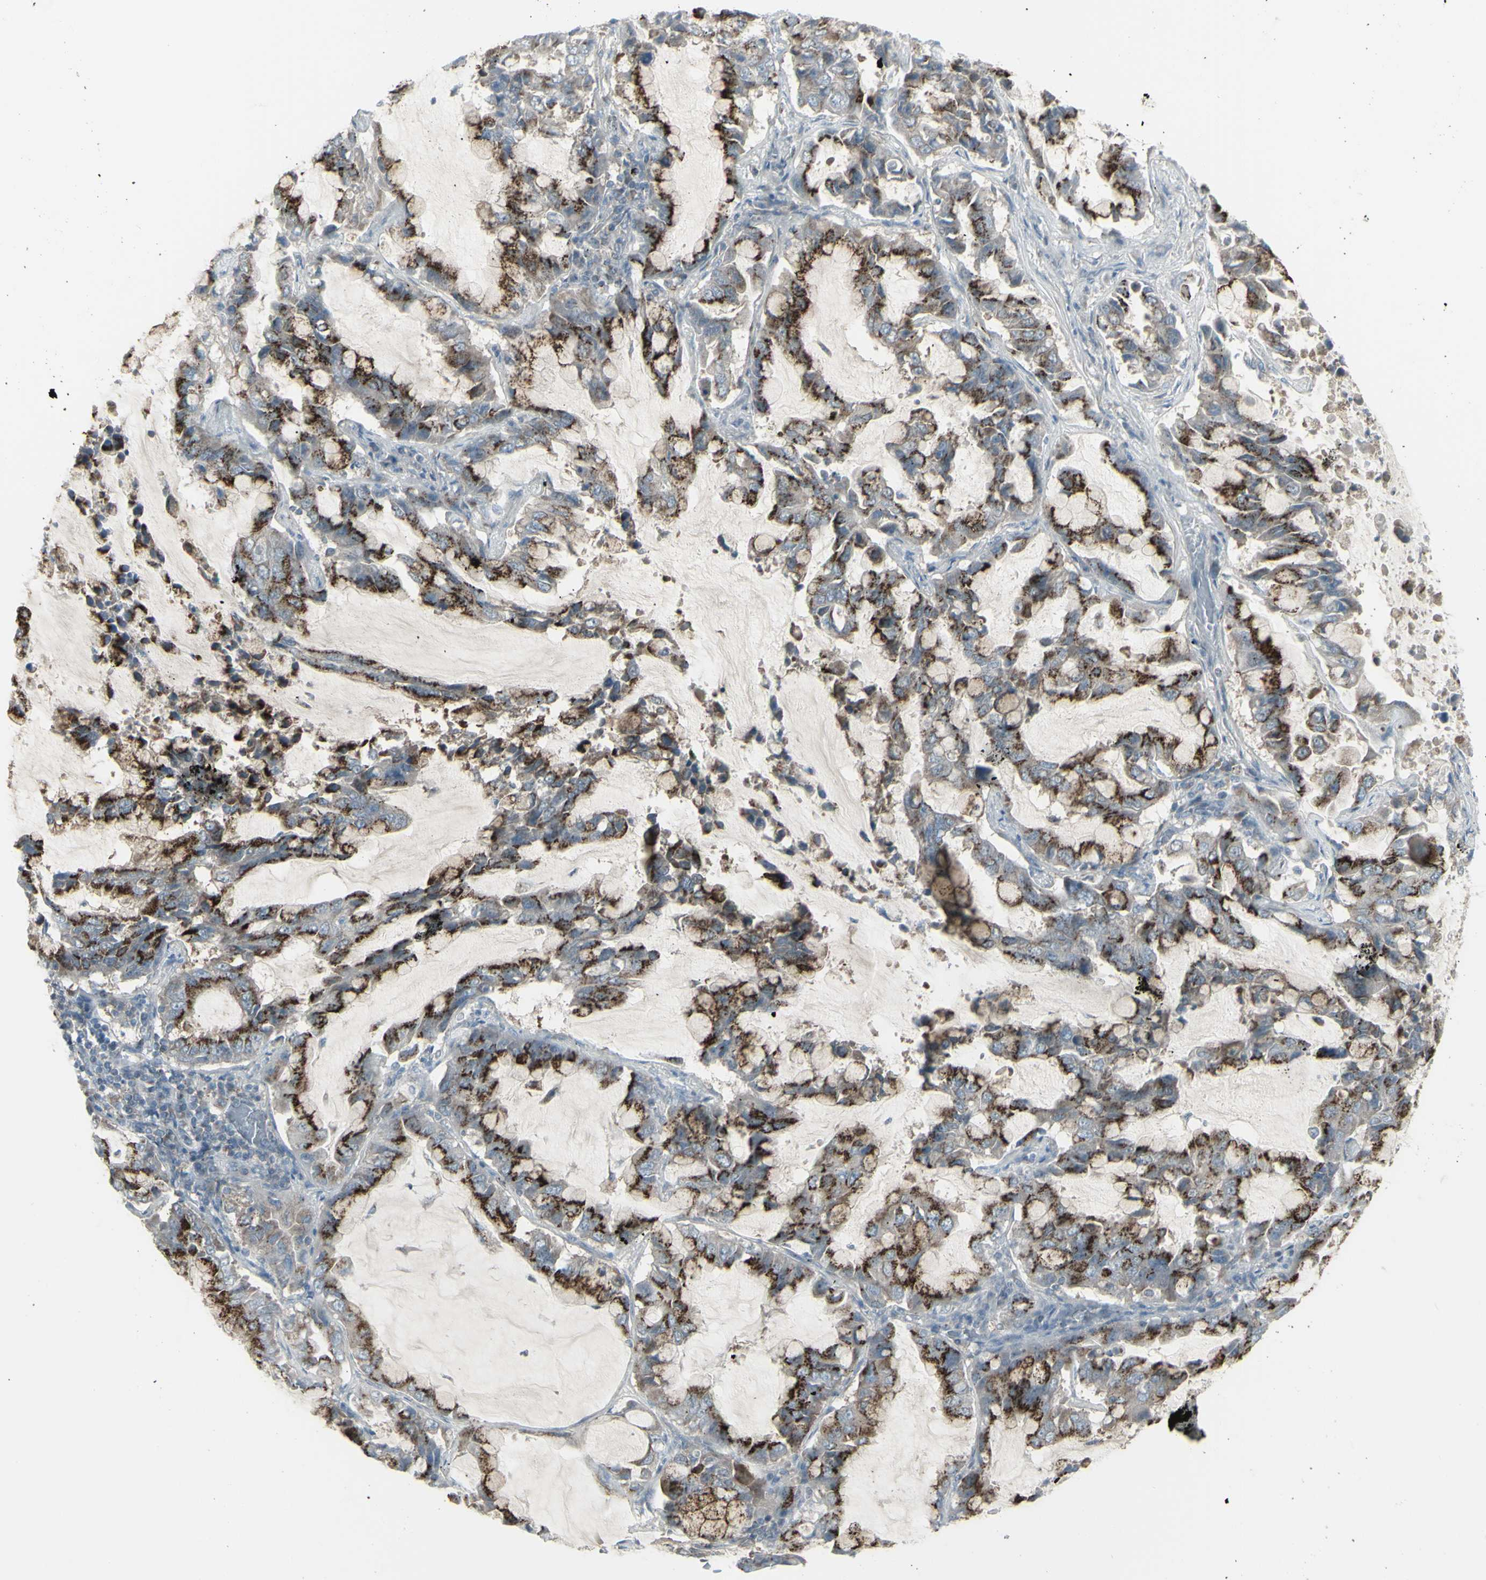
{"staining": {"intensity": "strong", "quantity": ">75%", "location": "cytoplasmic/membranous"}, "tissue": "lung cancer", "cell_type": "Tumor cells", "image_type": "cancer", "snomed": [{"axis": "morphology", "description": "Adenocarcinoma, NOS"}, {"axis": "topography", "description": "Lung"}], "caption": "A brown stain shows strong cytoplasmic/membranous staining of a protein in human lung cancer (adenocarcinoma) tumor cells.", "gene": "GALNT6", "patient": {"sex": "male", "age": 64}}